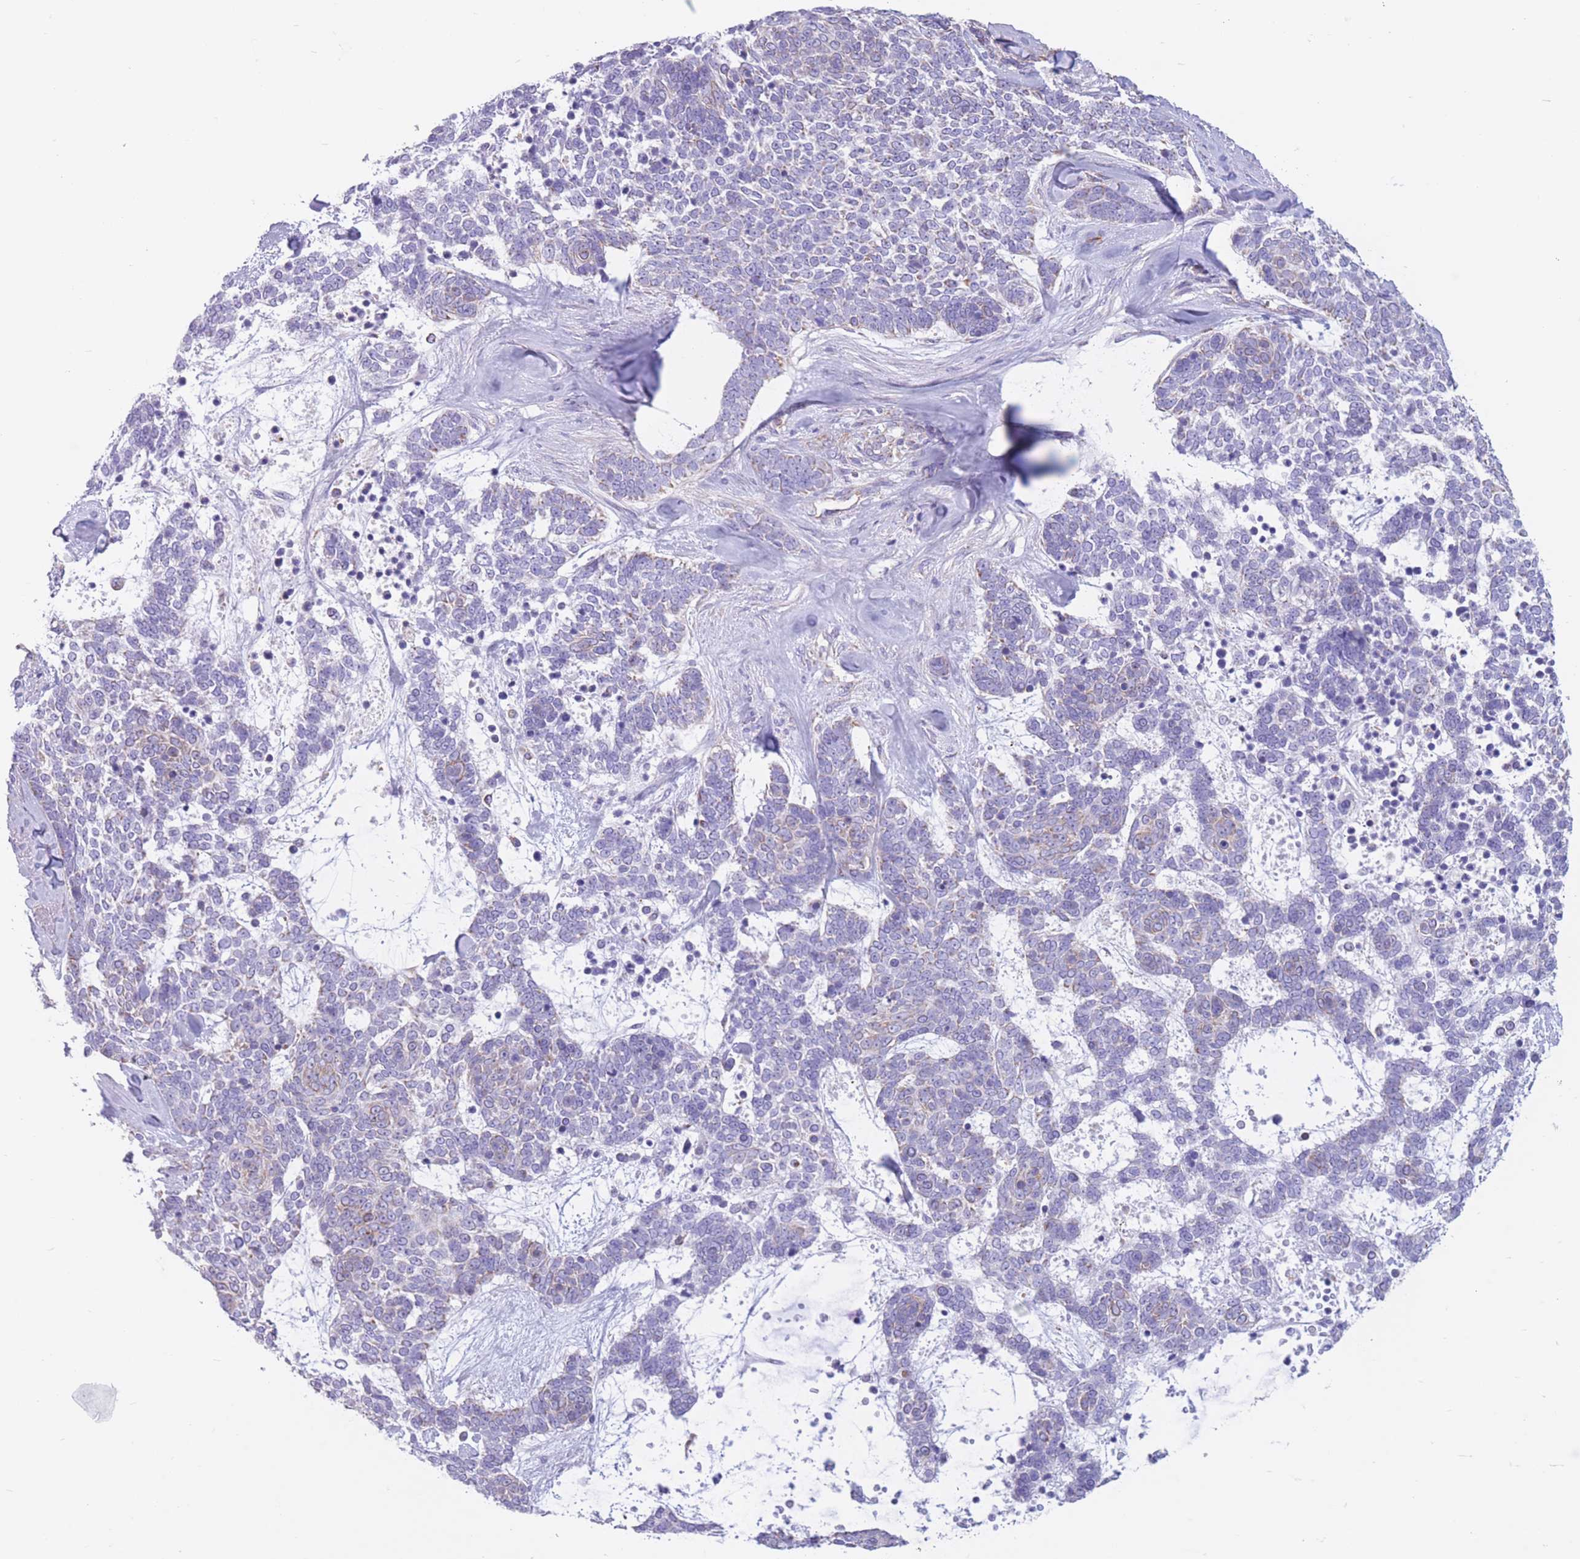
{"staining": {"intensity": "negative", "quantity": "none", "location": "none"}, "tissue": "skin cancer", "cell_type": "Tumor cells", "image_type": "cancer", "snomed": [{"axis": "morphology", "description": "Basal cell carcinoma"}, {"axis": "topography", "description": "Skin"}], "caption": "Immunohistochemistry (IHC) micrograph of neoplastic tissue: skin cancer stained with DAB reveals no significant protein expression in tumor cells.", "gene": "PDHA1", "patient": {"sex": "female", "age": 81}}